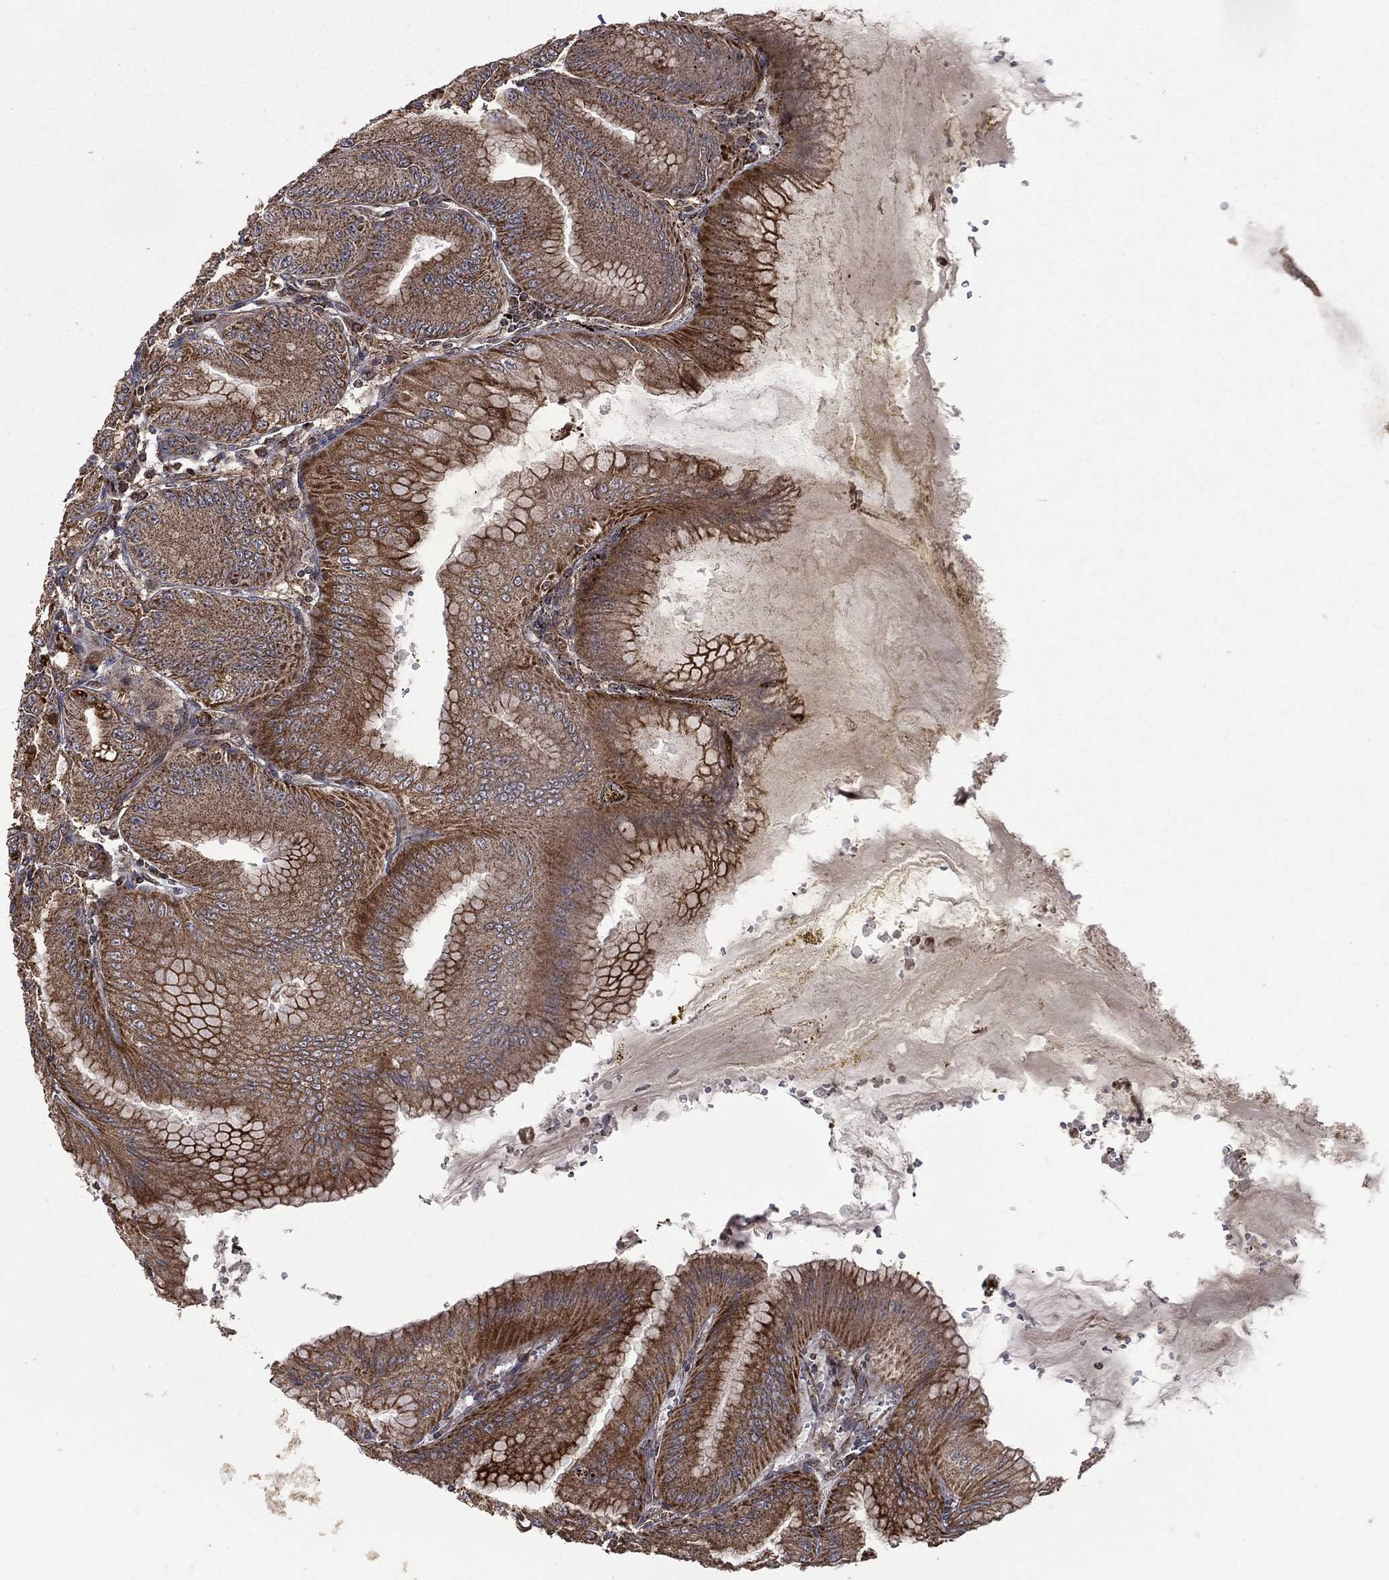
{"staining": {"intensity": "strong", "quantity": ">75%", "location": "cytoplasmic/membranous"}, "tissue": "stomach", "cell_type": "Glandular cells", "image_type": "normal", "snomed": [{"axis": "morphology", "description": "Normal tissue, NOS"}, {"axis": "topography", "description": "Stomach"}], "caption": "This is a photomicrograph of immunohistochemistry staining of normal stomach, which shows strong expression in the cytoplasmic/membranous of glandular cells.", "gene": "GIMAP6", "patient": {"sex": "male", "age": 71}}